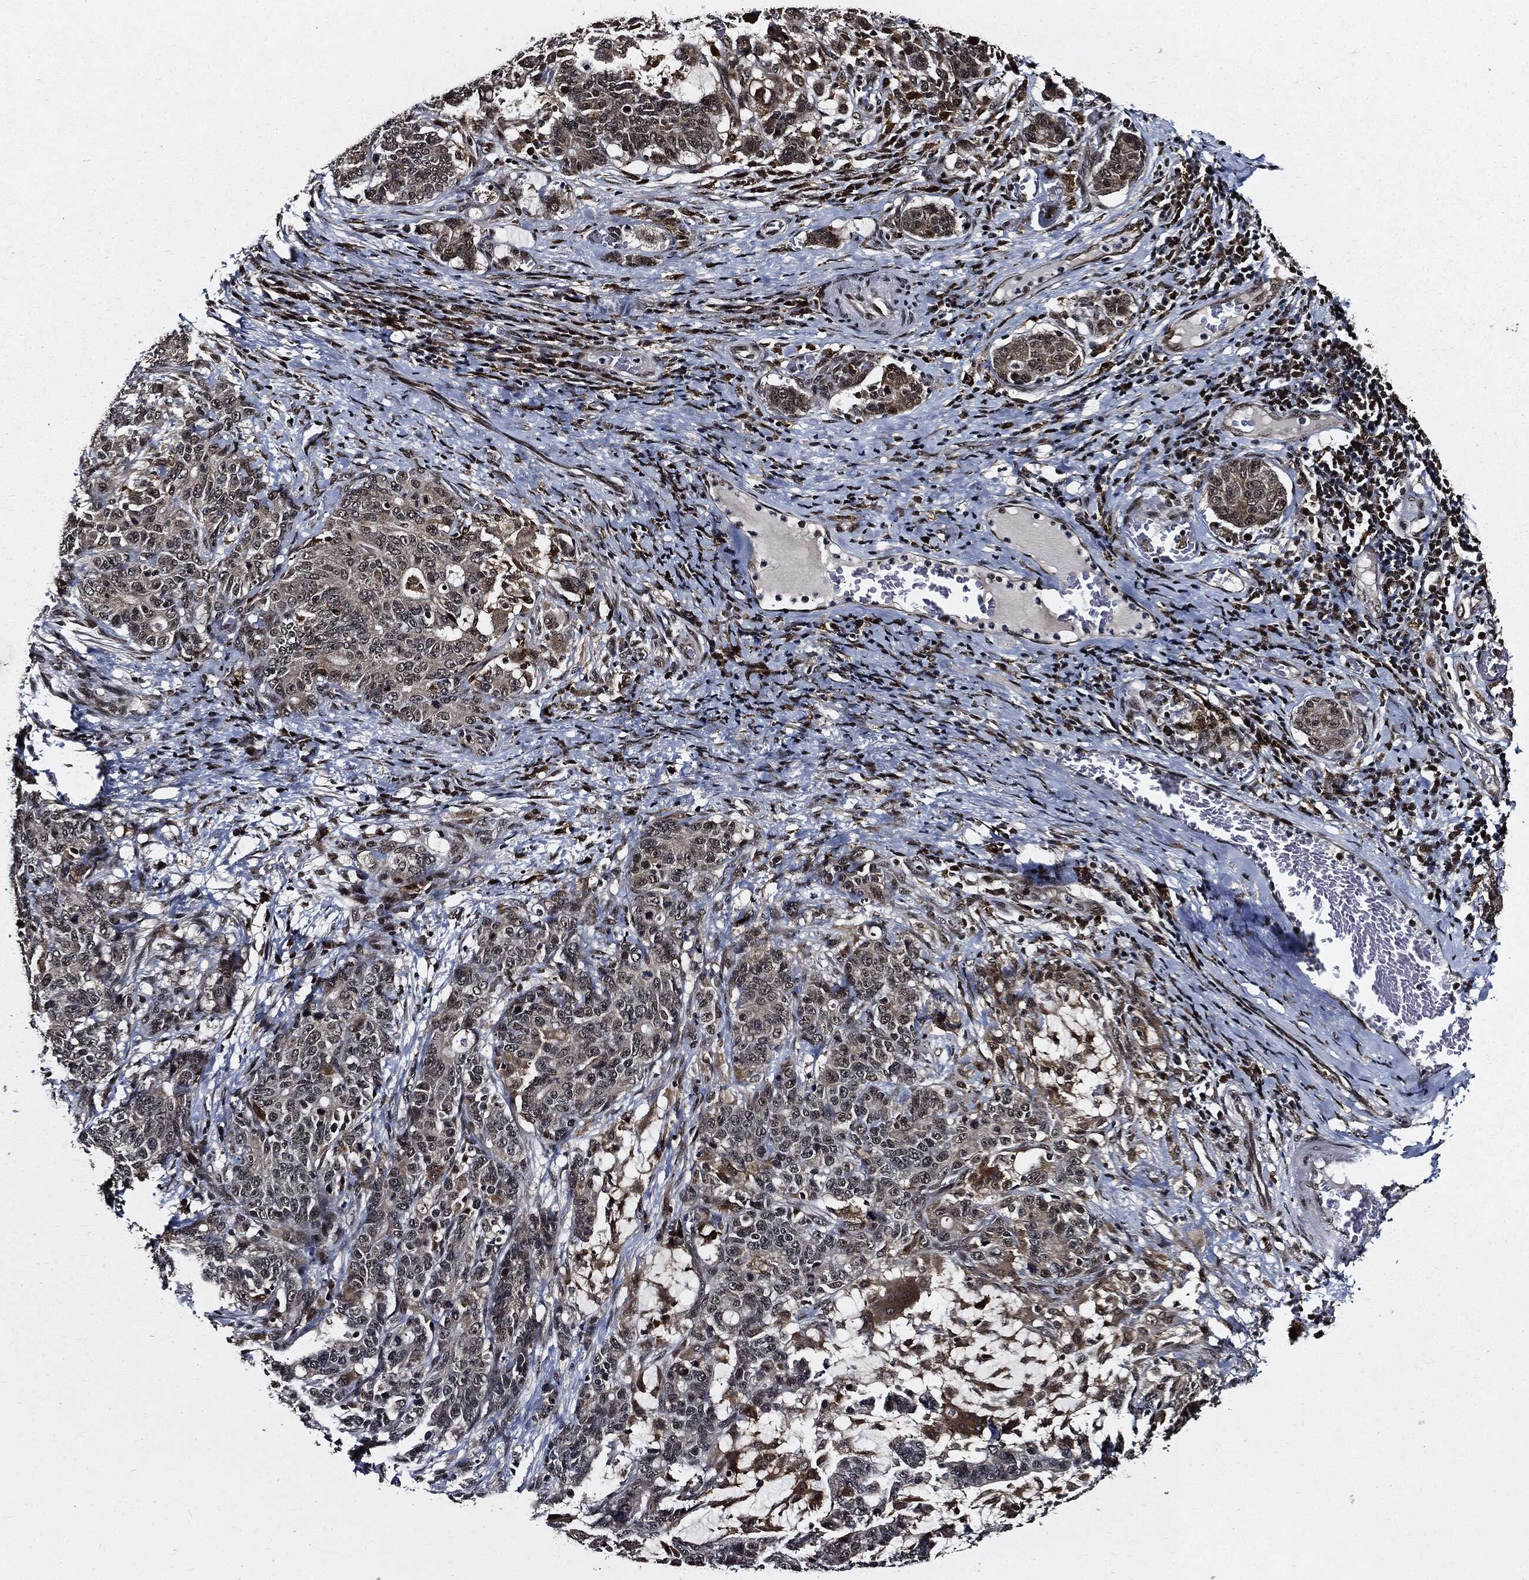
{"staining": {"intensity": "moderate", "quantity": "<25%", "location": "cytoplasmic/membranous,nuclear"}, "tissue": "stomach cancer", "cell_type": "Tumor cells", "image_type": "cancer", "snomed": [{"axis": "morphology", "description": "Normal tissue, NOS"}, {"axis": "morphology", "description": "Adenocarcinoma, NOS"}, {"axis": "topography", "description": "Stomach"}], "caption": "A photomicrograph of stomach cancer (adenocarcinoma) stained for a protein shows moderate cytoplasmic/membranous and nuclear brown staining in tumor cells.", "gene": "SUGT1", "patient": {"sex": "female", "age": 64}}